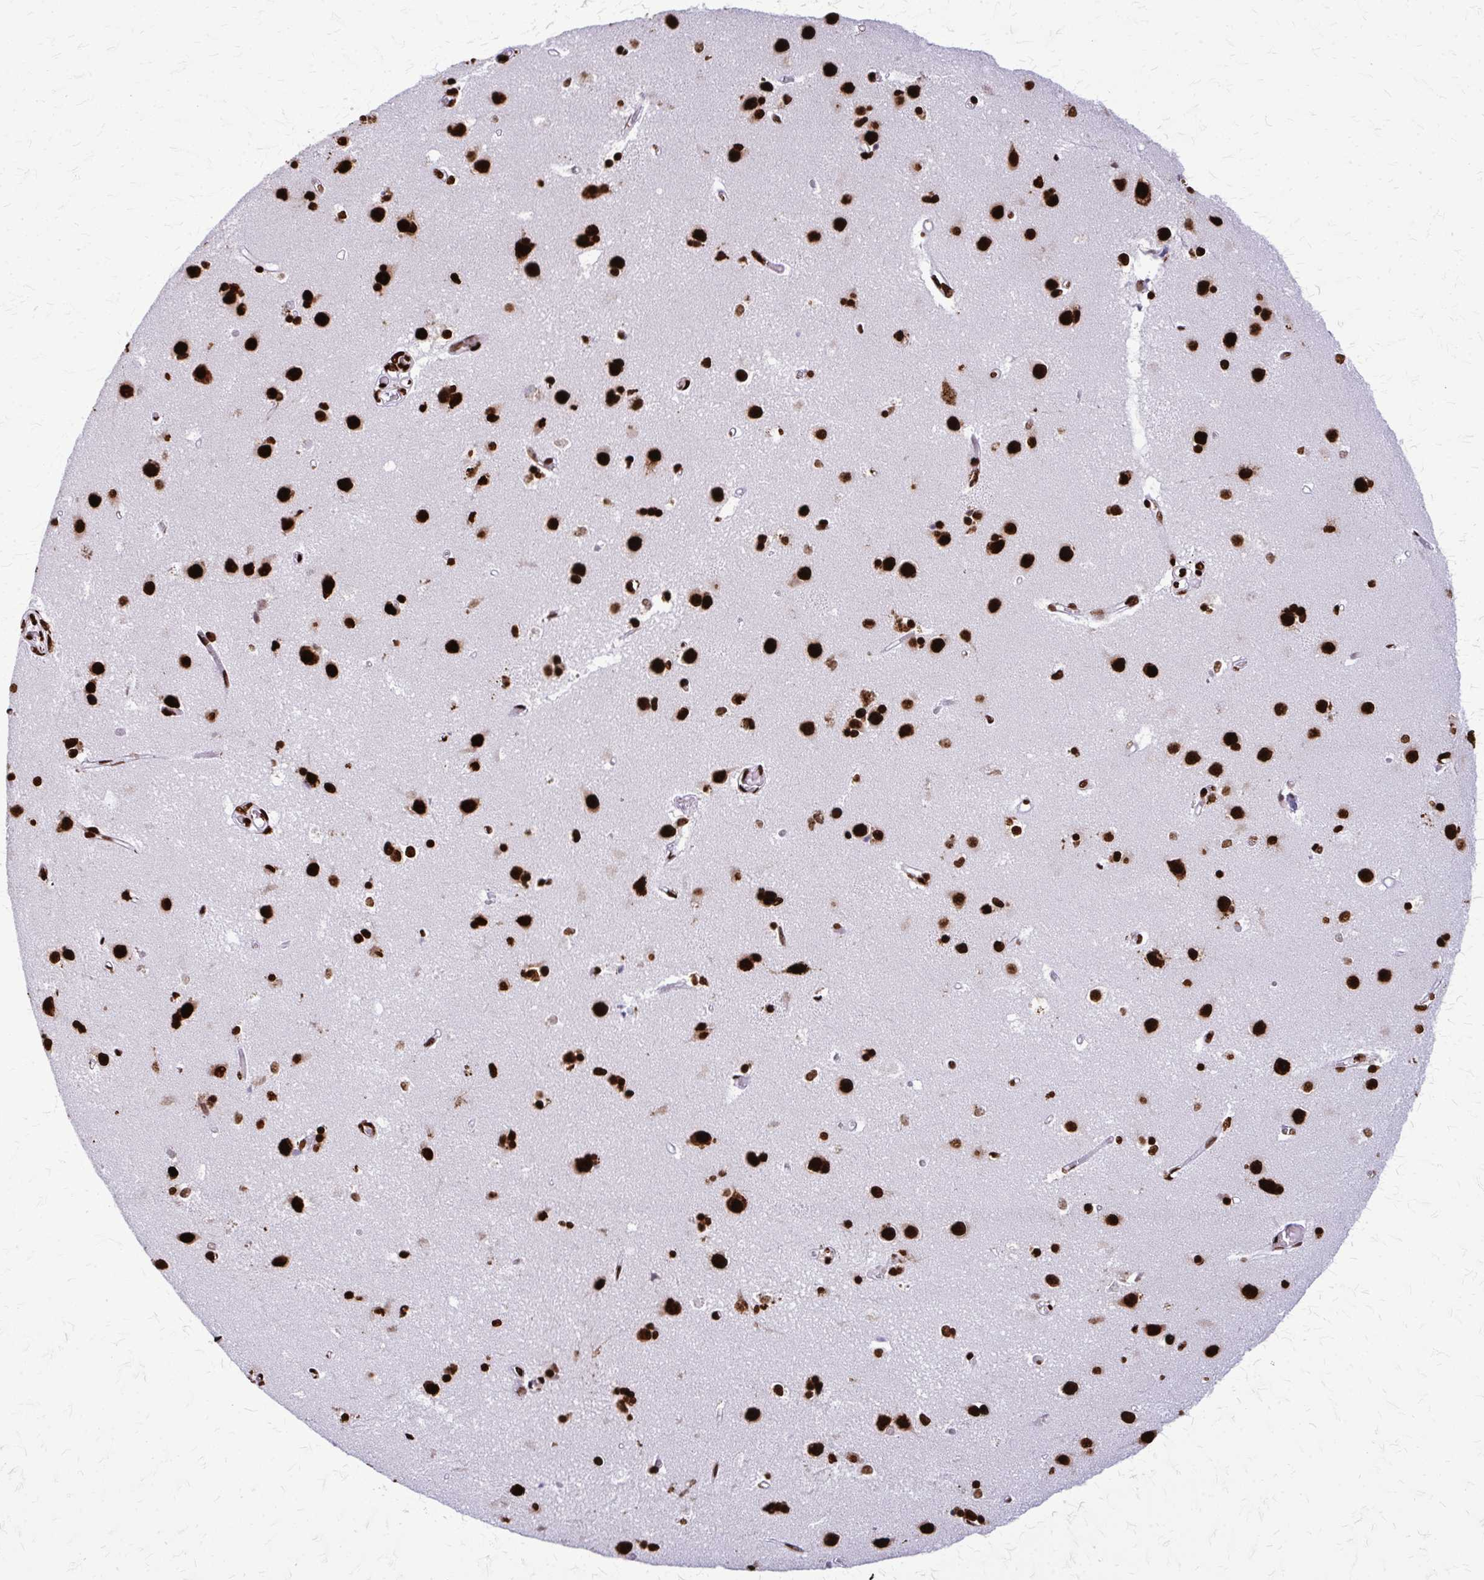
{"staining": {"intensity": "strong", "quantity": ">75%", "location": "nuclear"}, "tissue": "caudate", "cell_type": "Glial cells", "image_type": "normal", "snomed": [{"axis": "morphology", "description": "Normal tissue, NOS"}, {"axis": "topography", "description": "Lateral ventricle wall"}], "caption": "Immunohistochemical staining of benign caudate reveals strong nuclear protein positivity in about >75% of glial cells.", "gene": "SFPQ", "patient": {"sex": "male", "age": 54}}